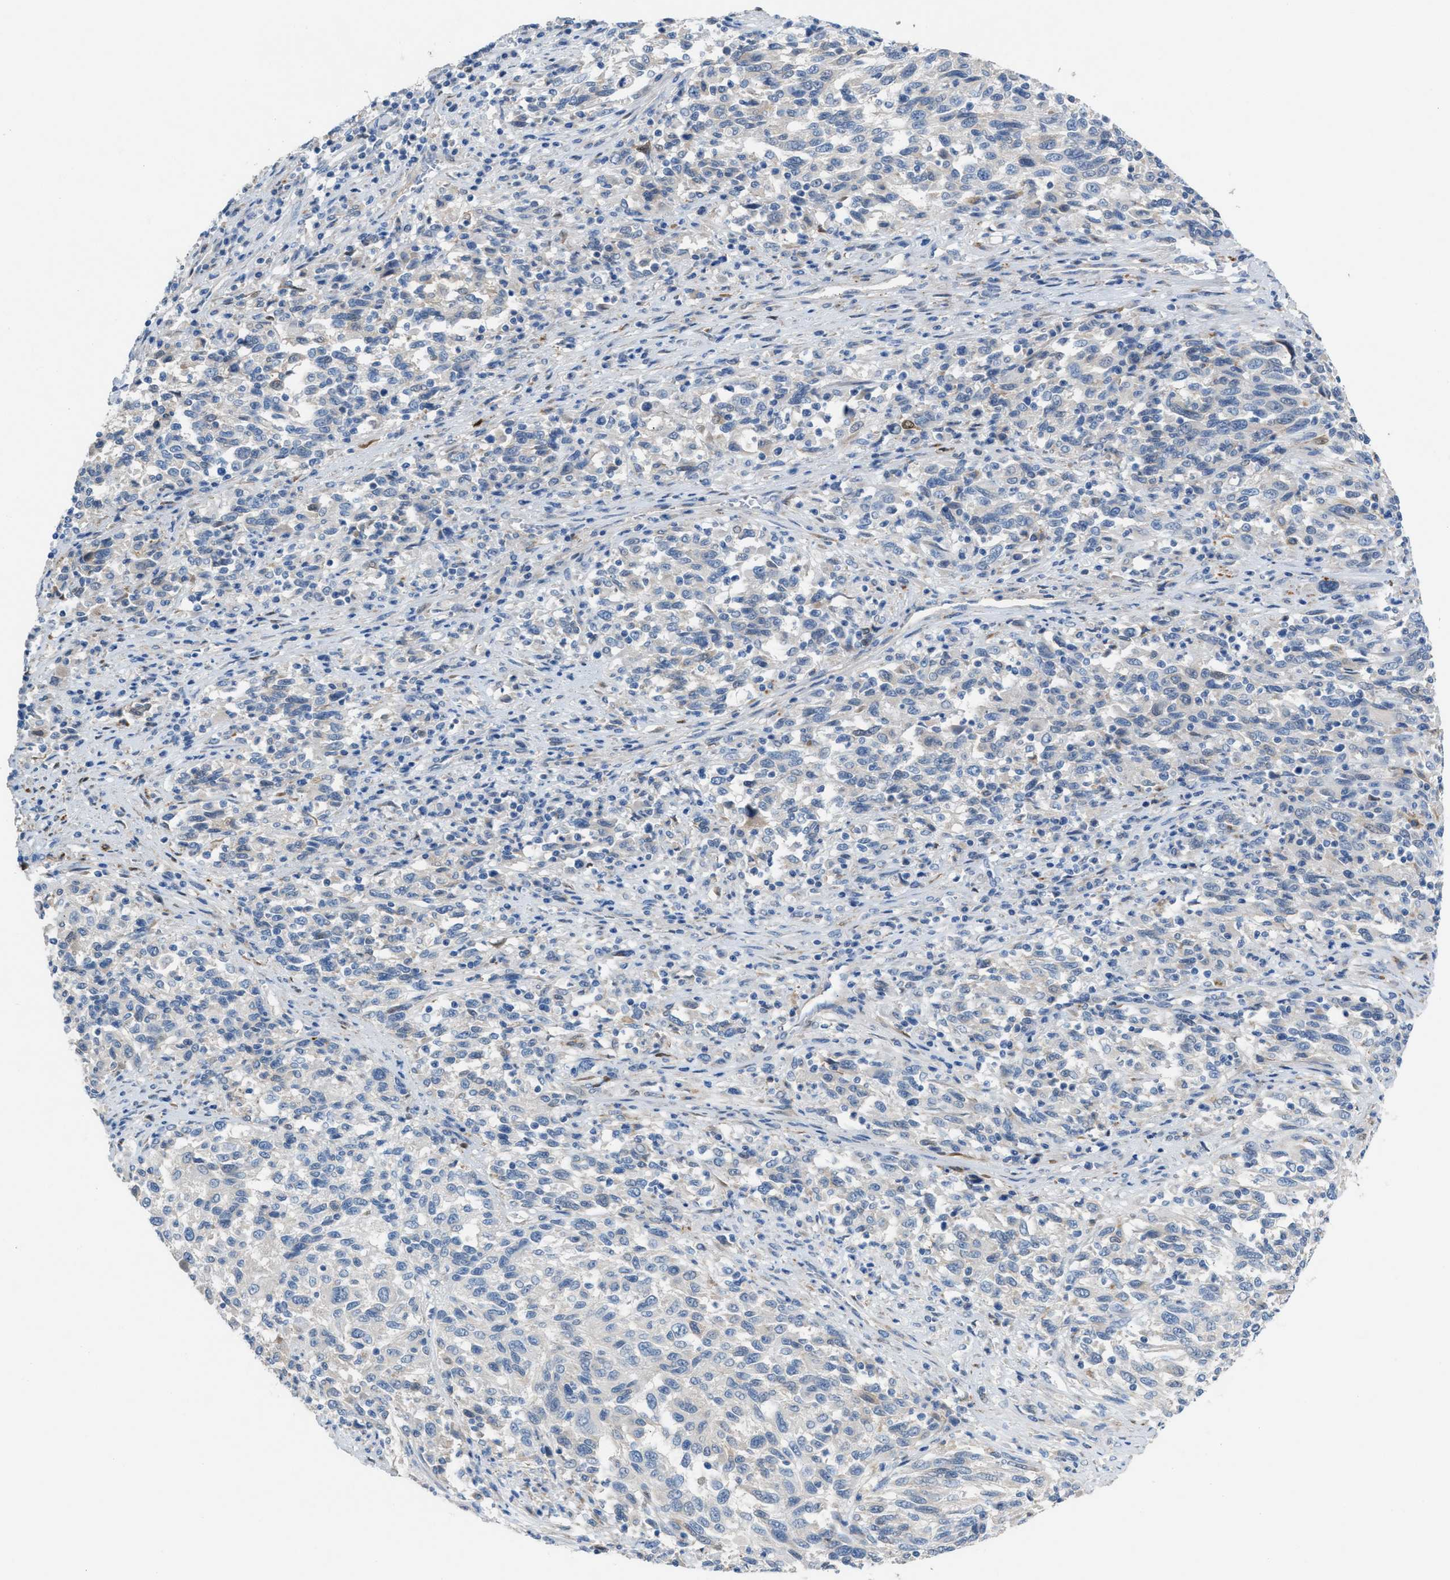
{"staining": {"intensity": "negative", "quantity": "none", "location": "none"}, "tissue": "melanoma", "cell_type": "Tumor cells", "image_type": "cancer", "snomed": [{"axis": "morphology", "description": "Malignant melanoma, Metastatic site"}, {"axis": "topography", "description": "Lymph node"}], "caption": "Immunohistochemistry micrograph of neoplastic tissue: melanoma stained with DAB demonstrates no significant protein positivity in tumor cells. Nuclei are stained in blue.", "gene": "ASPA", "patient": {"sex": "male", "age": 61}}